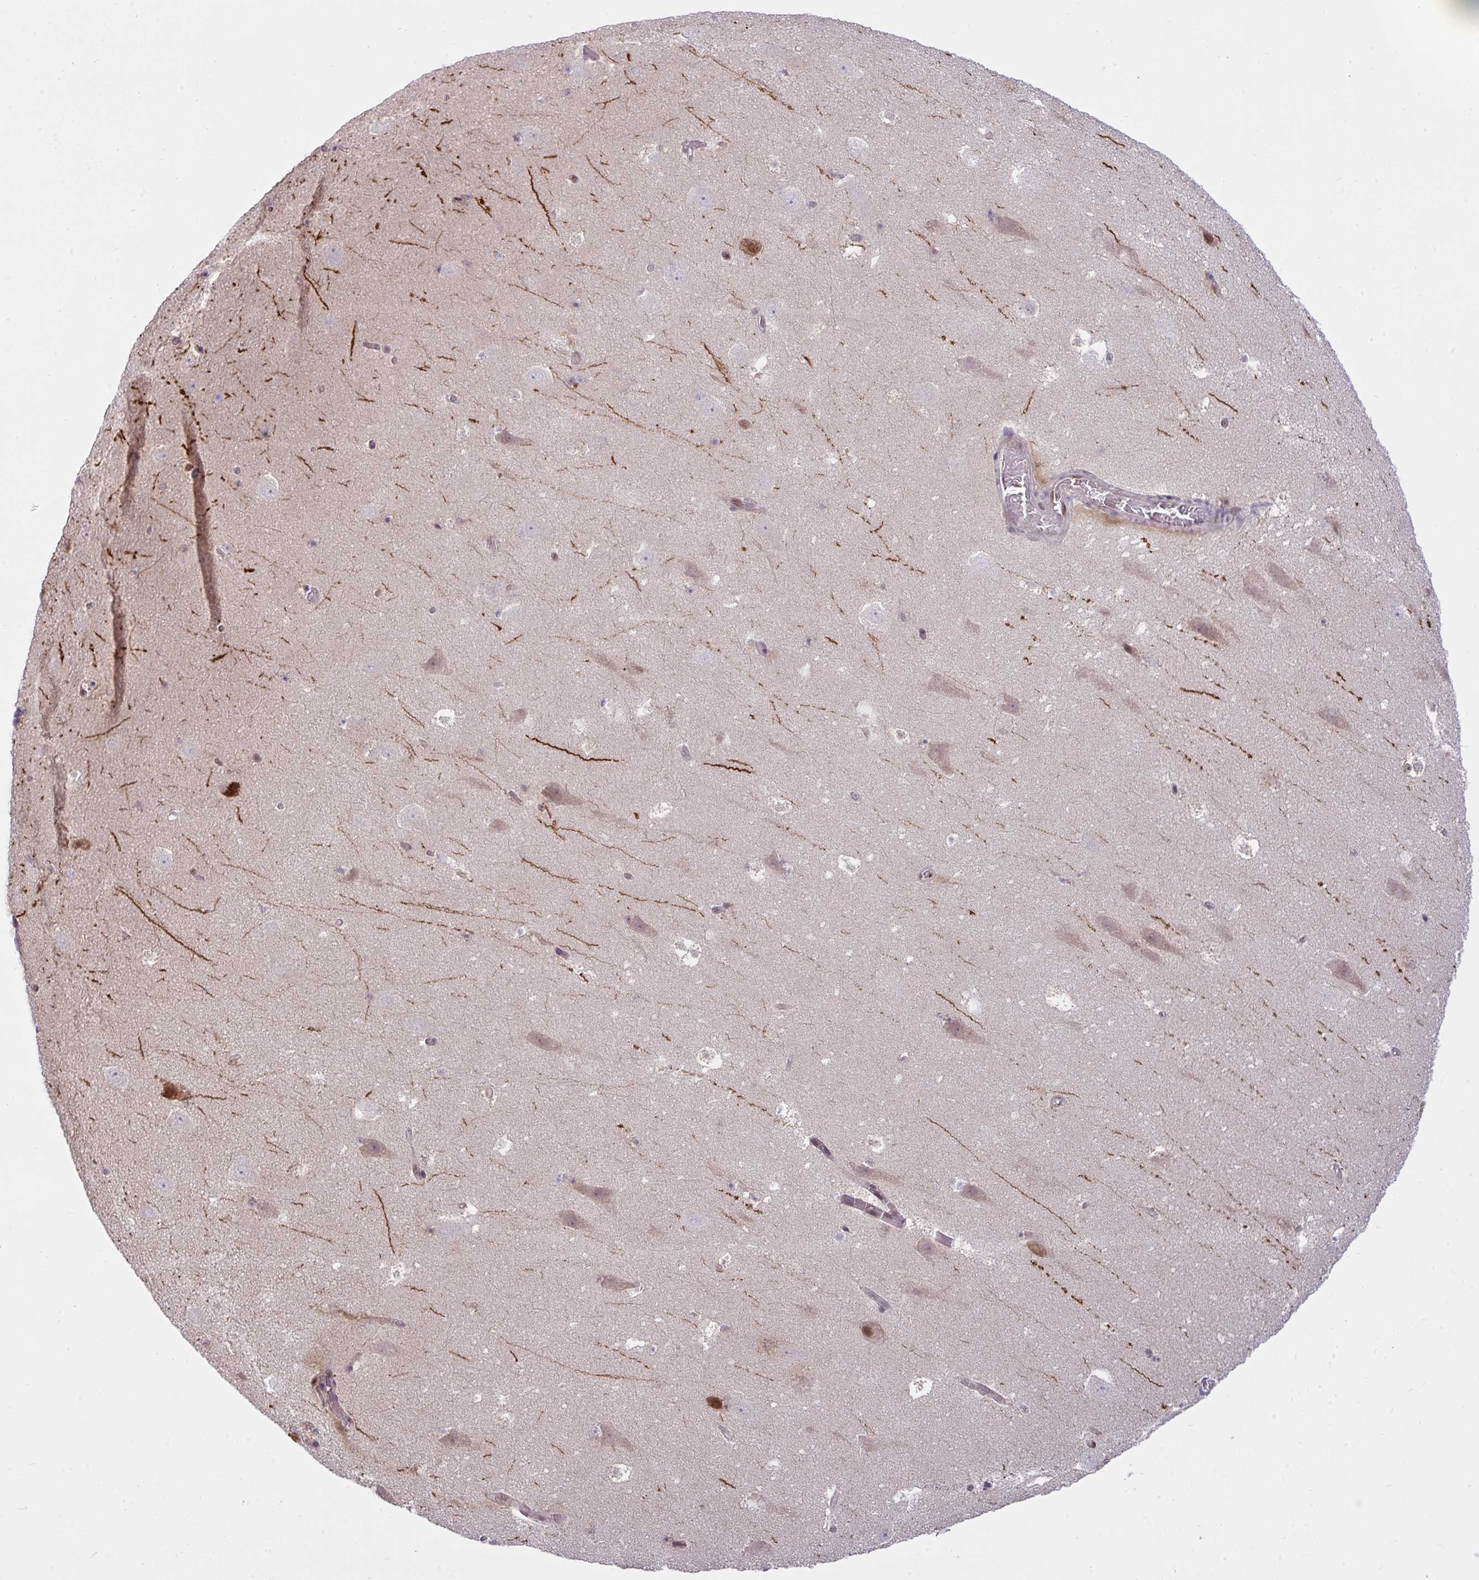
{"staining": {"intensity": "moderate", "quantity": "<25%", "location": "nuclear"}, "tissue": "hippocampus", "cell_type": "Glial cells", "image_type": "normal", "snomed": [{"axis": "morphology", "description": "Normal tissue, NOS"}, {"axis": "topography", "description": "Hippocampus"}], "caption": "Protein staining of benign hippocampus reveals moderate nuclear positivity in about <25% of glial cells. Using DAB (brown) and hematoxylin (blue) stains, captured at high magnification using brightfield microscopy.", "gene": "KLF2", "patient": {"sex": "female", "age": 42}}